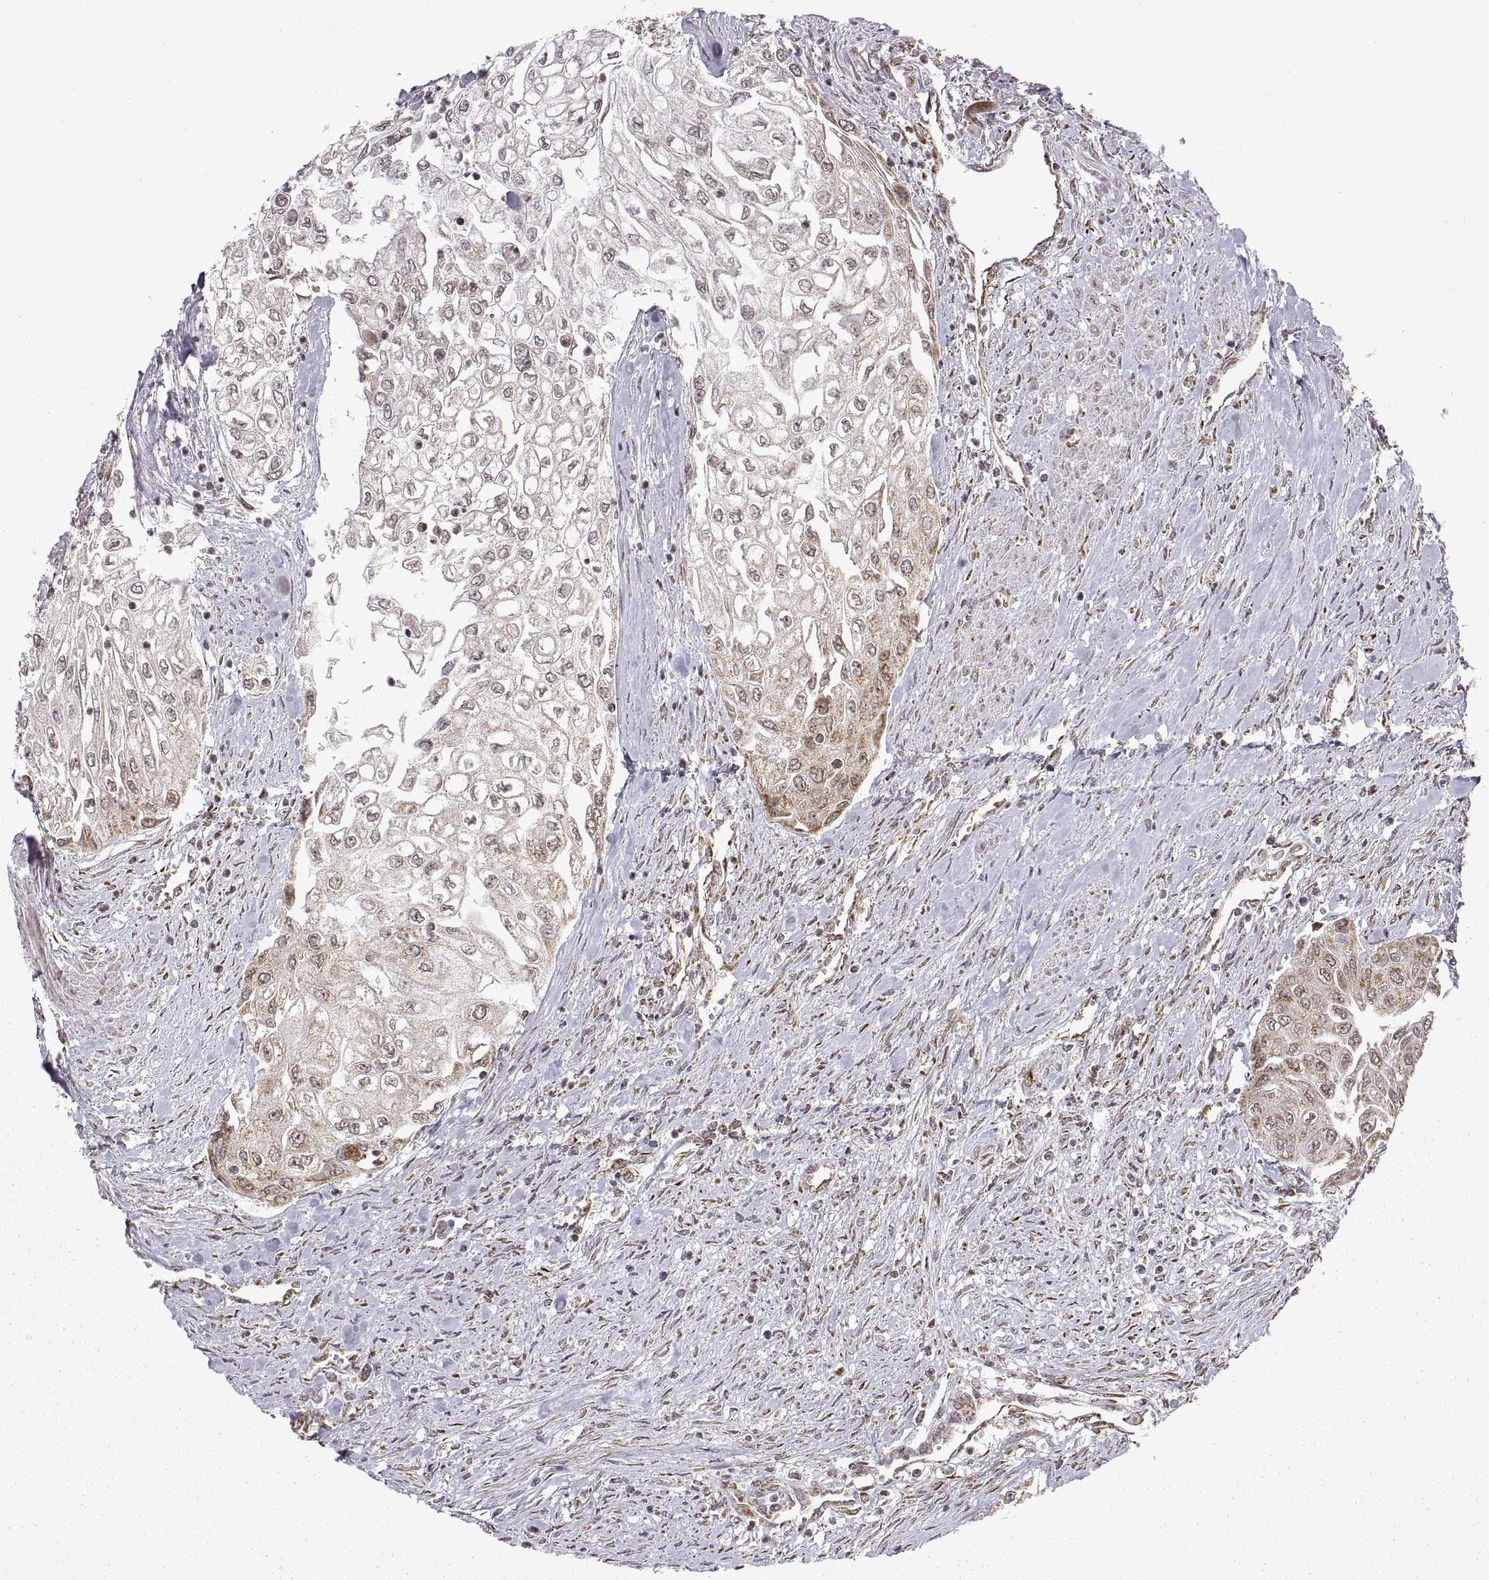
{"staining": {"intensity": "weak", "quantity": "25%-75%", "location": "cytoplasmic/membranous"}, "tissue": "urothelial cancer", "cell_type": "Tumor cells", "image_type": "cancer", "snomed": [{"axis": "morphology", "description": "Urothelial carcinoma, High grade"}, {"axis": "topography", "description": "Urinary bladder"}], "caption": "Immunohistochemical staining of urothelial carcinoma (high-grade) displays low levels of weak cytoplasmic/membranous staining in about 25%-75% of tumor cells.", "gene": "MANBAL", "patient": {"sex": "male", "age": 62}}